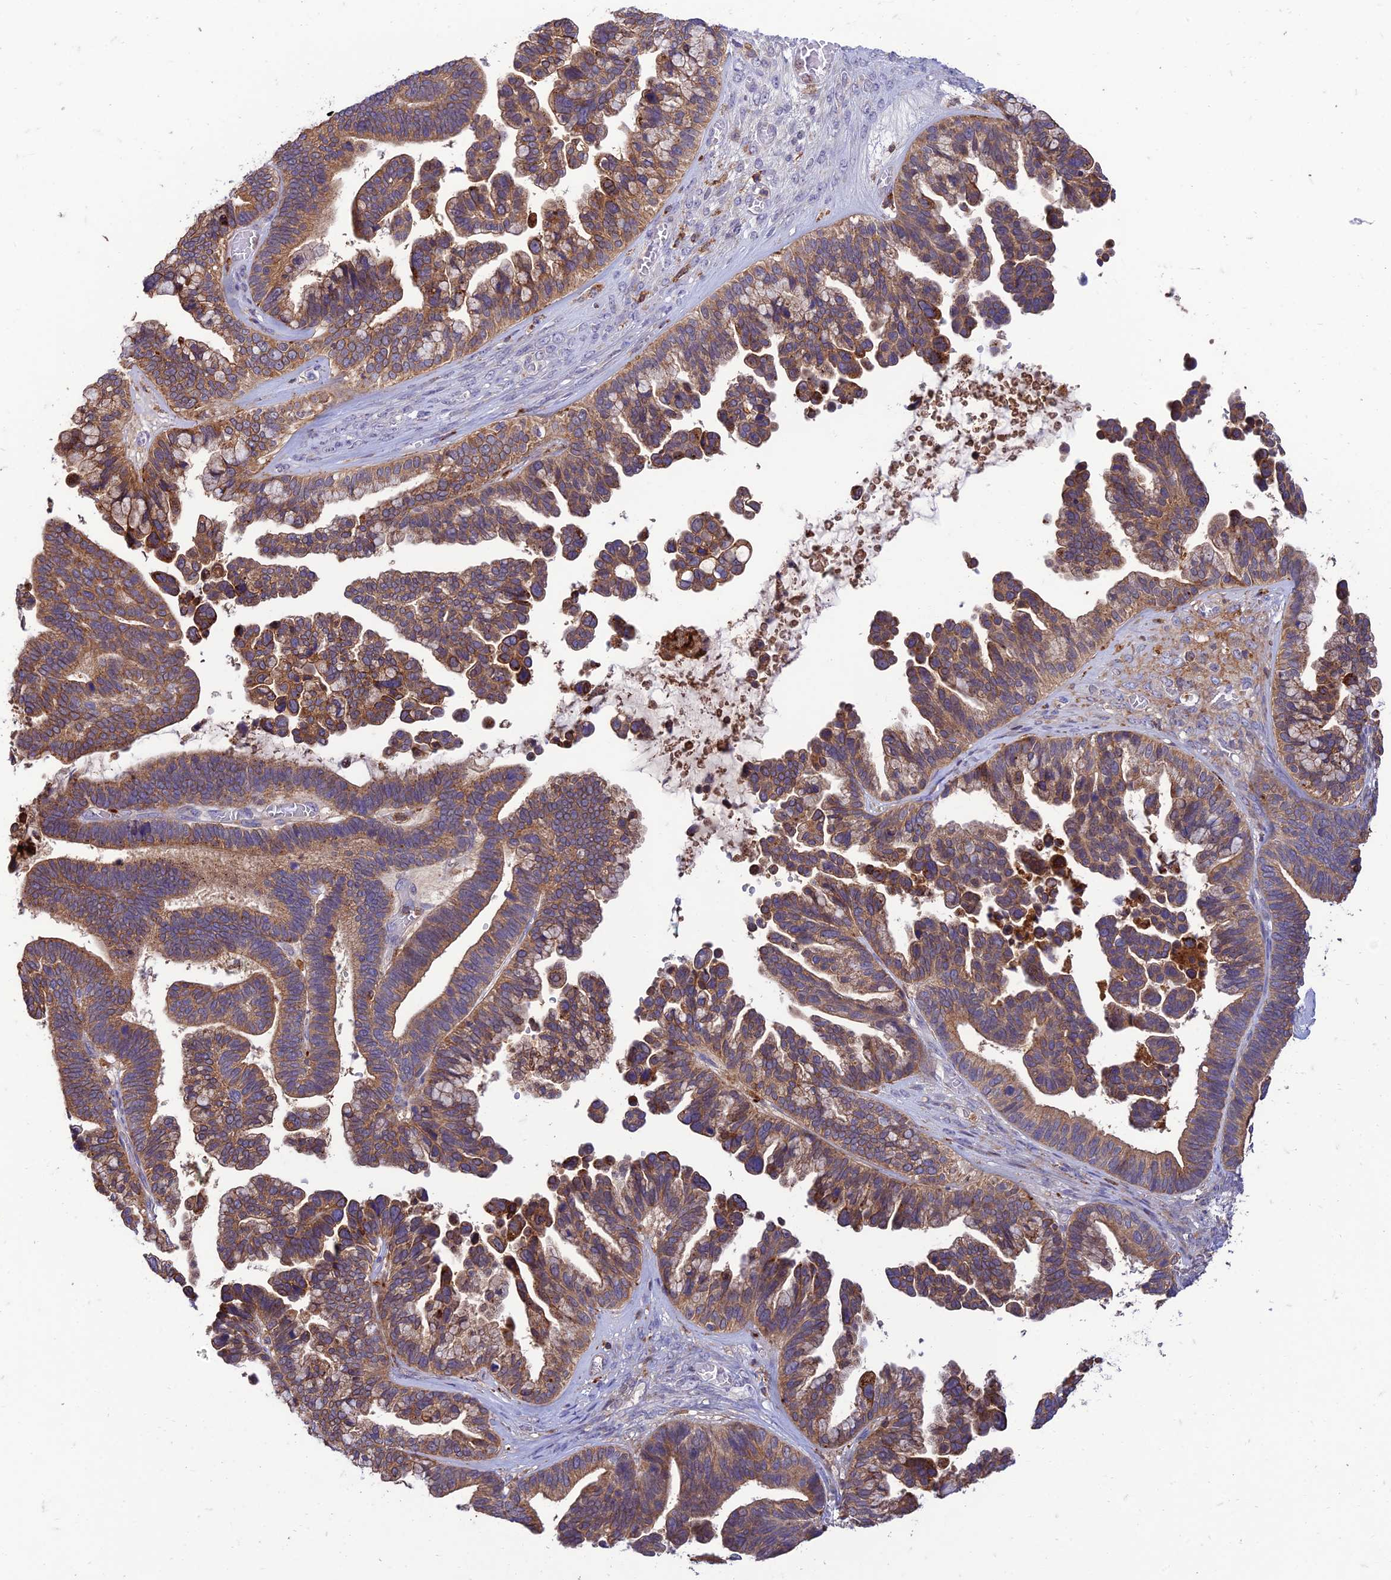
{"staining": {"intensity": "moderate", "quantity": ">75%", "location": "cytoplasmic/membranous"}, "tissue": "ovarian cancer", "cell_type": "Tumor cells", "image_type": "cancer", "snomed": [{"axis": "morphology", "description": "Cystadenocarcinoma, serous, NOS"}, {"axis": "topography", "description": "Ovary"}], "caption": "DAB immunohistochemical staining of human ovarian serous cystadenocarcinoma displays moderate cytoplasmic/membranous protein expression in approximately >75% of tumor cells.", "gene": "IRAK3", "patient": {"sex": "female", "age": 56}}